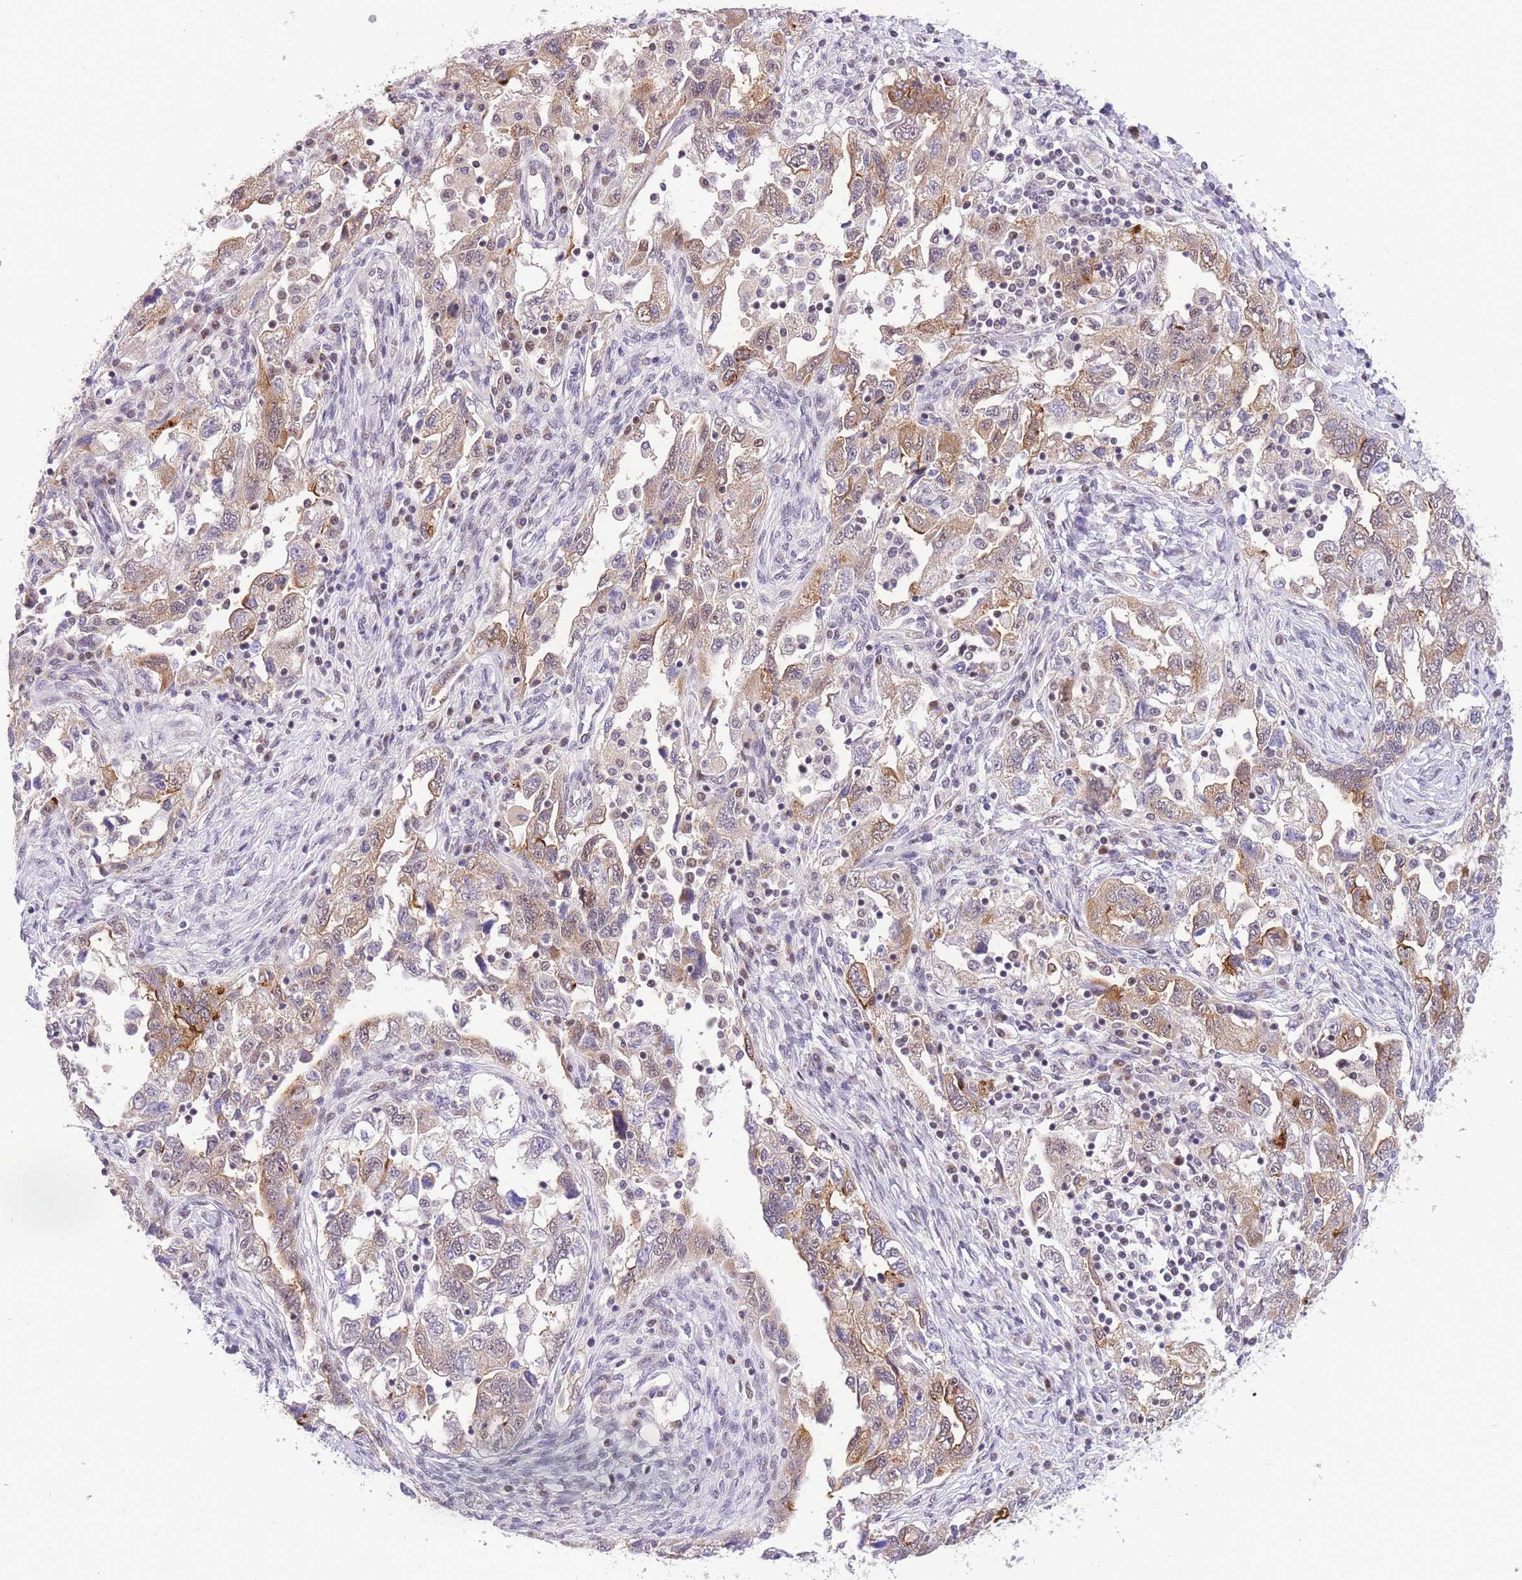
{"staining": {"intensity": "moderate", "quantity": "25%-75%", "location": "cytoplasmic/membranous"}, "tissue": "ovarian cancer", "cell_type": "Tumor cells", "image_type": "cancer", "snomed": [{"axis": "morphology", "description": "Carcinoma, NOS"}, {"axis": "morphology", "description": "Cystadenocarcinoma, serous, NOS"}, {"axis": "topography", "description": "Ovary"}], "caption": "The immunohistochemical stain labels moderate cytoplasmic/membranous staining in tumor cells of ovarian carcinoma tissue.", "gene": "SLC35F2", "patient": {"sex": "female", "age": 69}}